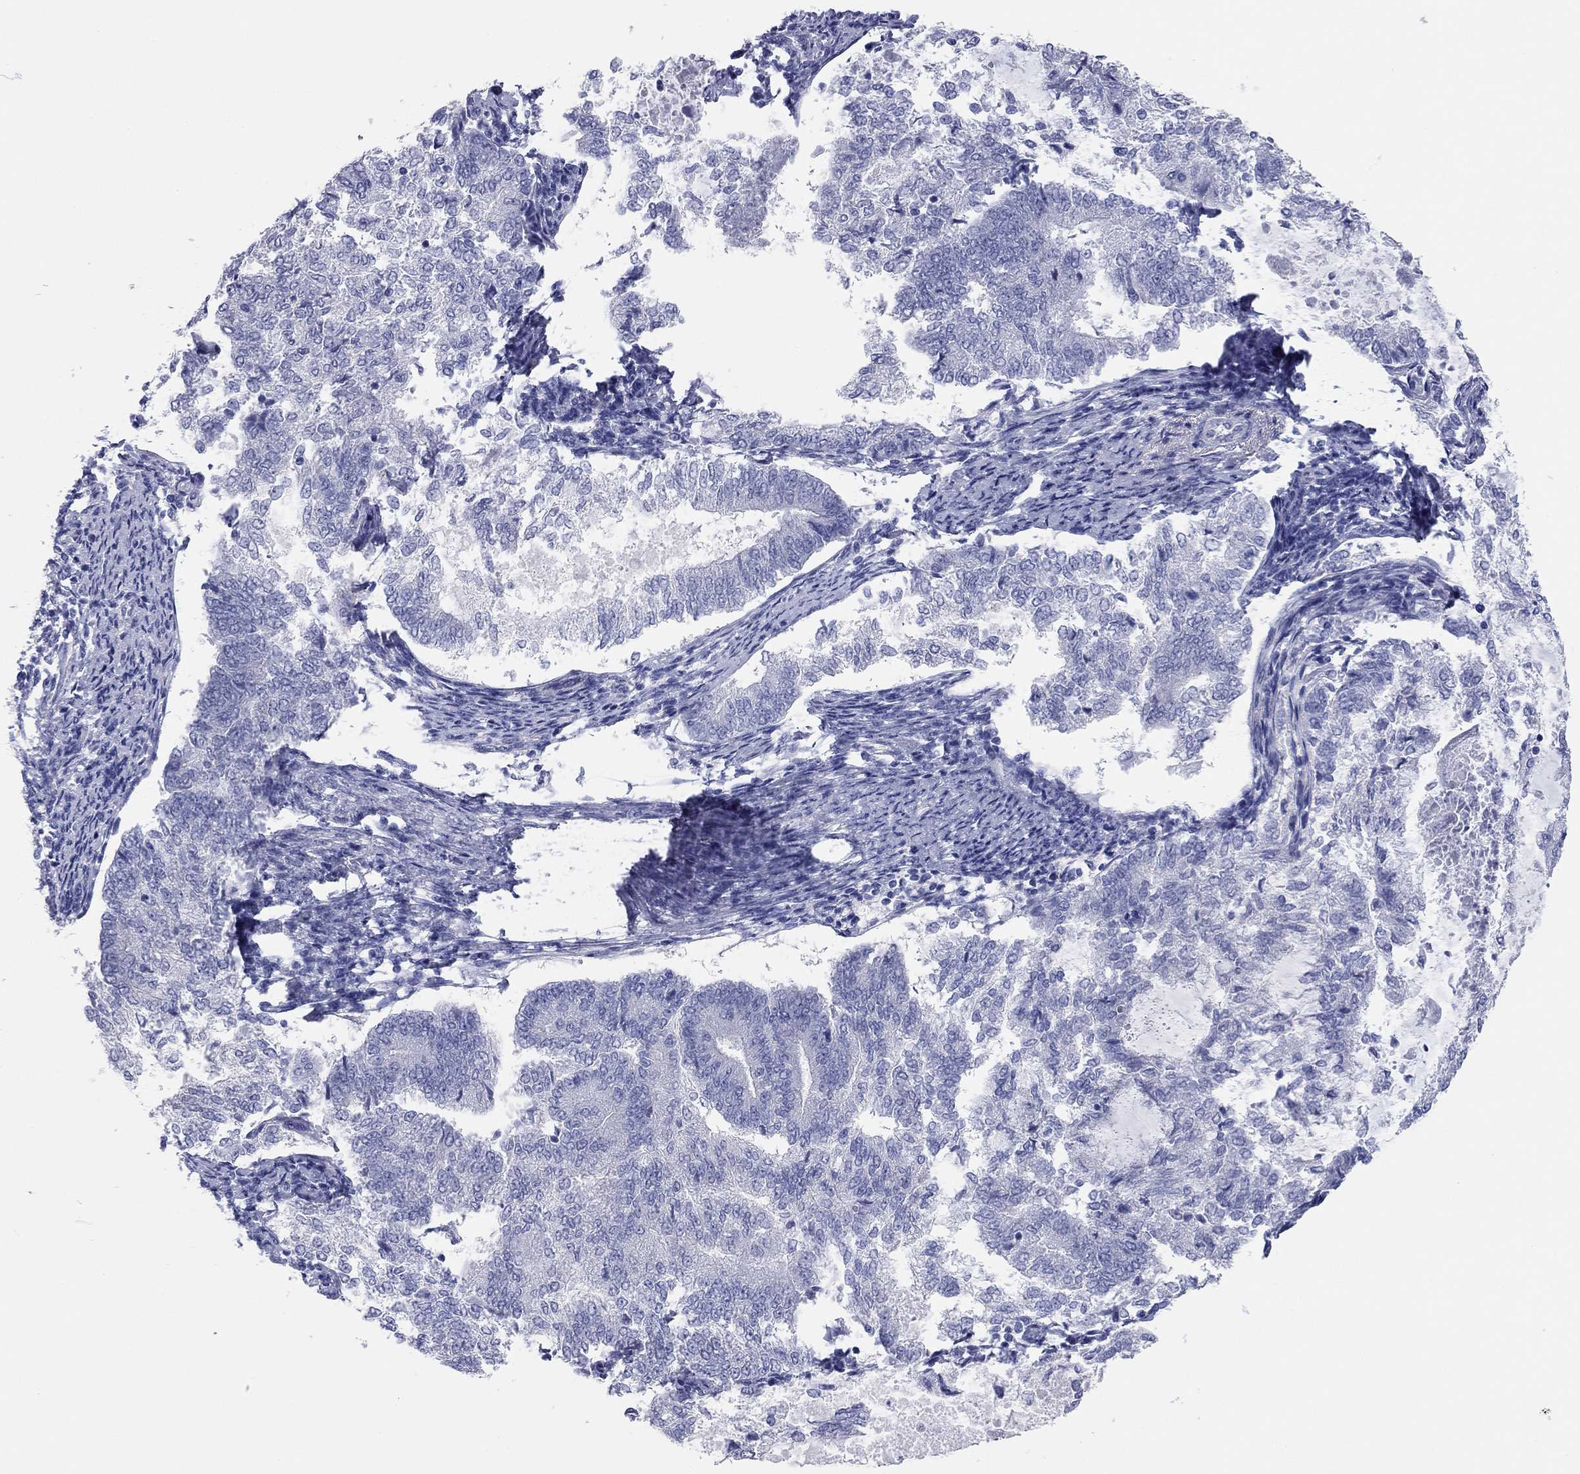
{"staining": {"intensity": "negative", "quantity": "none", "location": "none"}, "tissue": "endometrial cancer", "cell_type": "Tumor cells", "image_type": "cancer", "snomed": [{"axis": "morphology", "description": "Adenocarcinoma, NOS"}, {"axis": "topography", "description": "Endometrium"}], "caption": "The image displays no staining of tumor cells in adenocarcinoma (endometrial).", "gene": "TMEM221", "patient": {"sex": "female", "age": 65}}